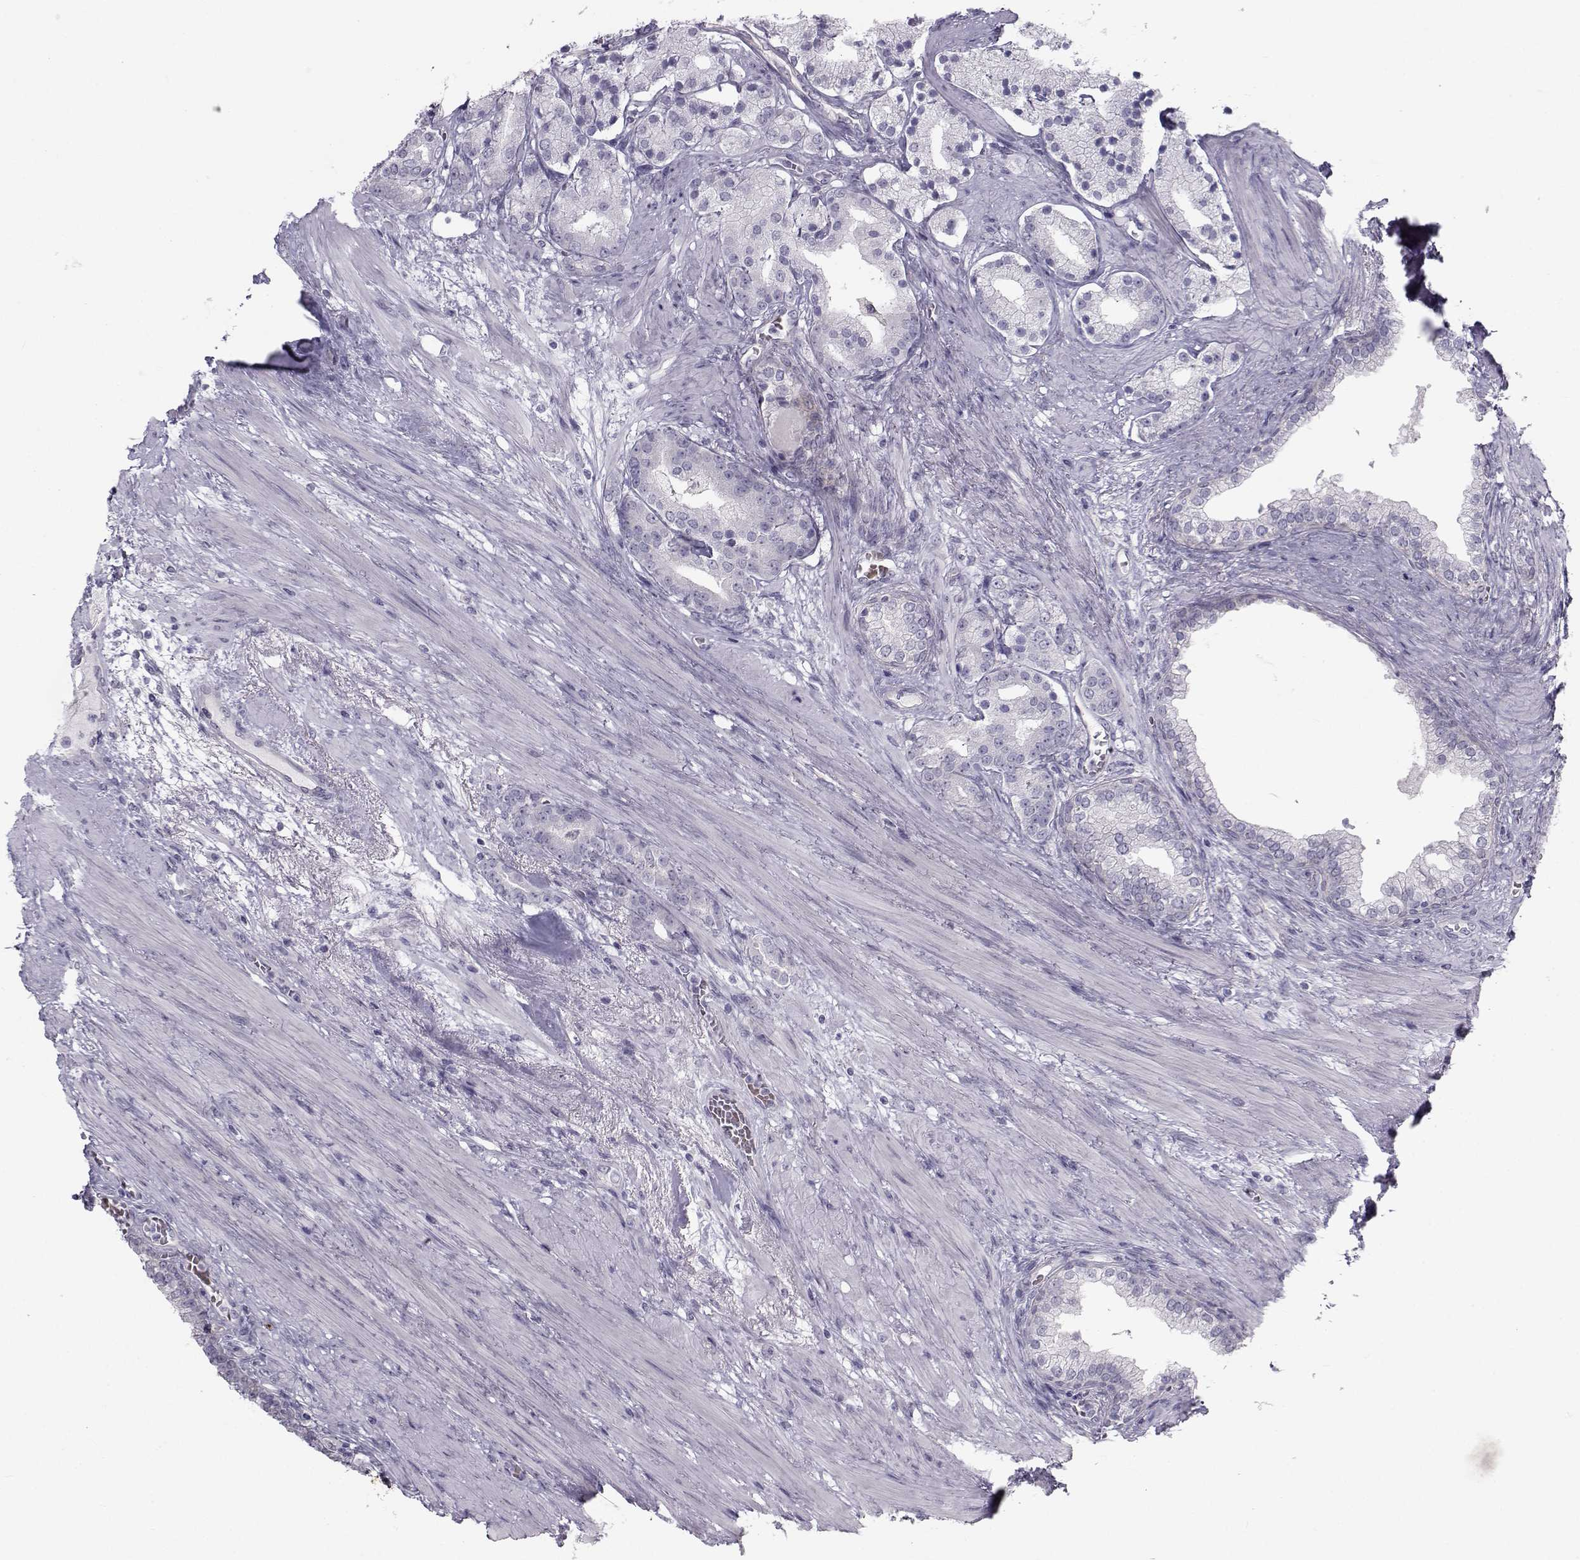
{"staining": {"intensity": "negative", "quantity": "none", "location": "none"}, "tissue": "prostate cancer", "cell_type": "Tumor cells", "image_type": "cancer", "snomed": [{"axis": "morphology", "description": "Adenocarcinoma, NOS"}, {"axis": "topography", "description": "Prostate"}], "caption": "Tumor cells show no significant expression in adenocarcinoma (prostate).", "gene": "GARIN3", "patient": {"sex": "male", "age": 69}}